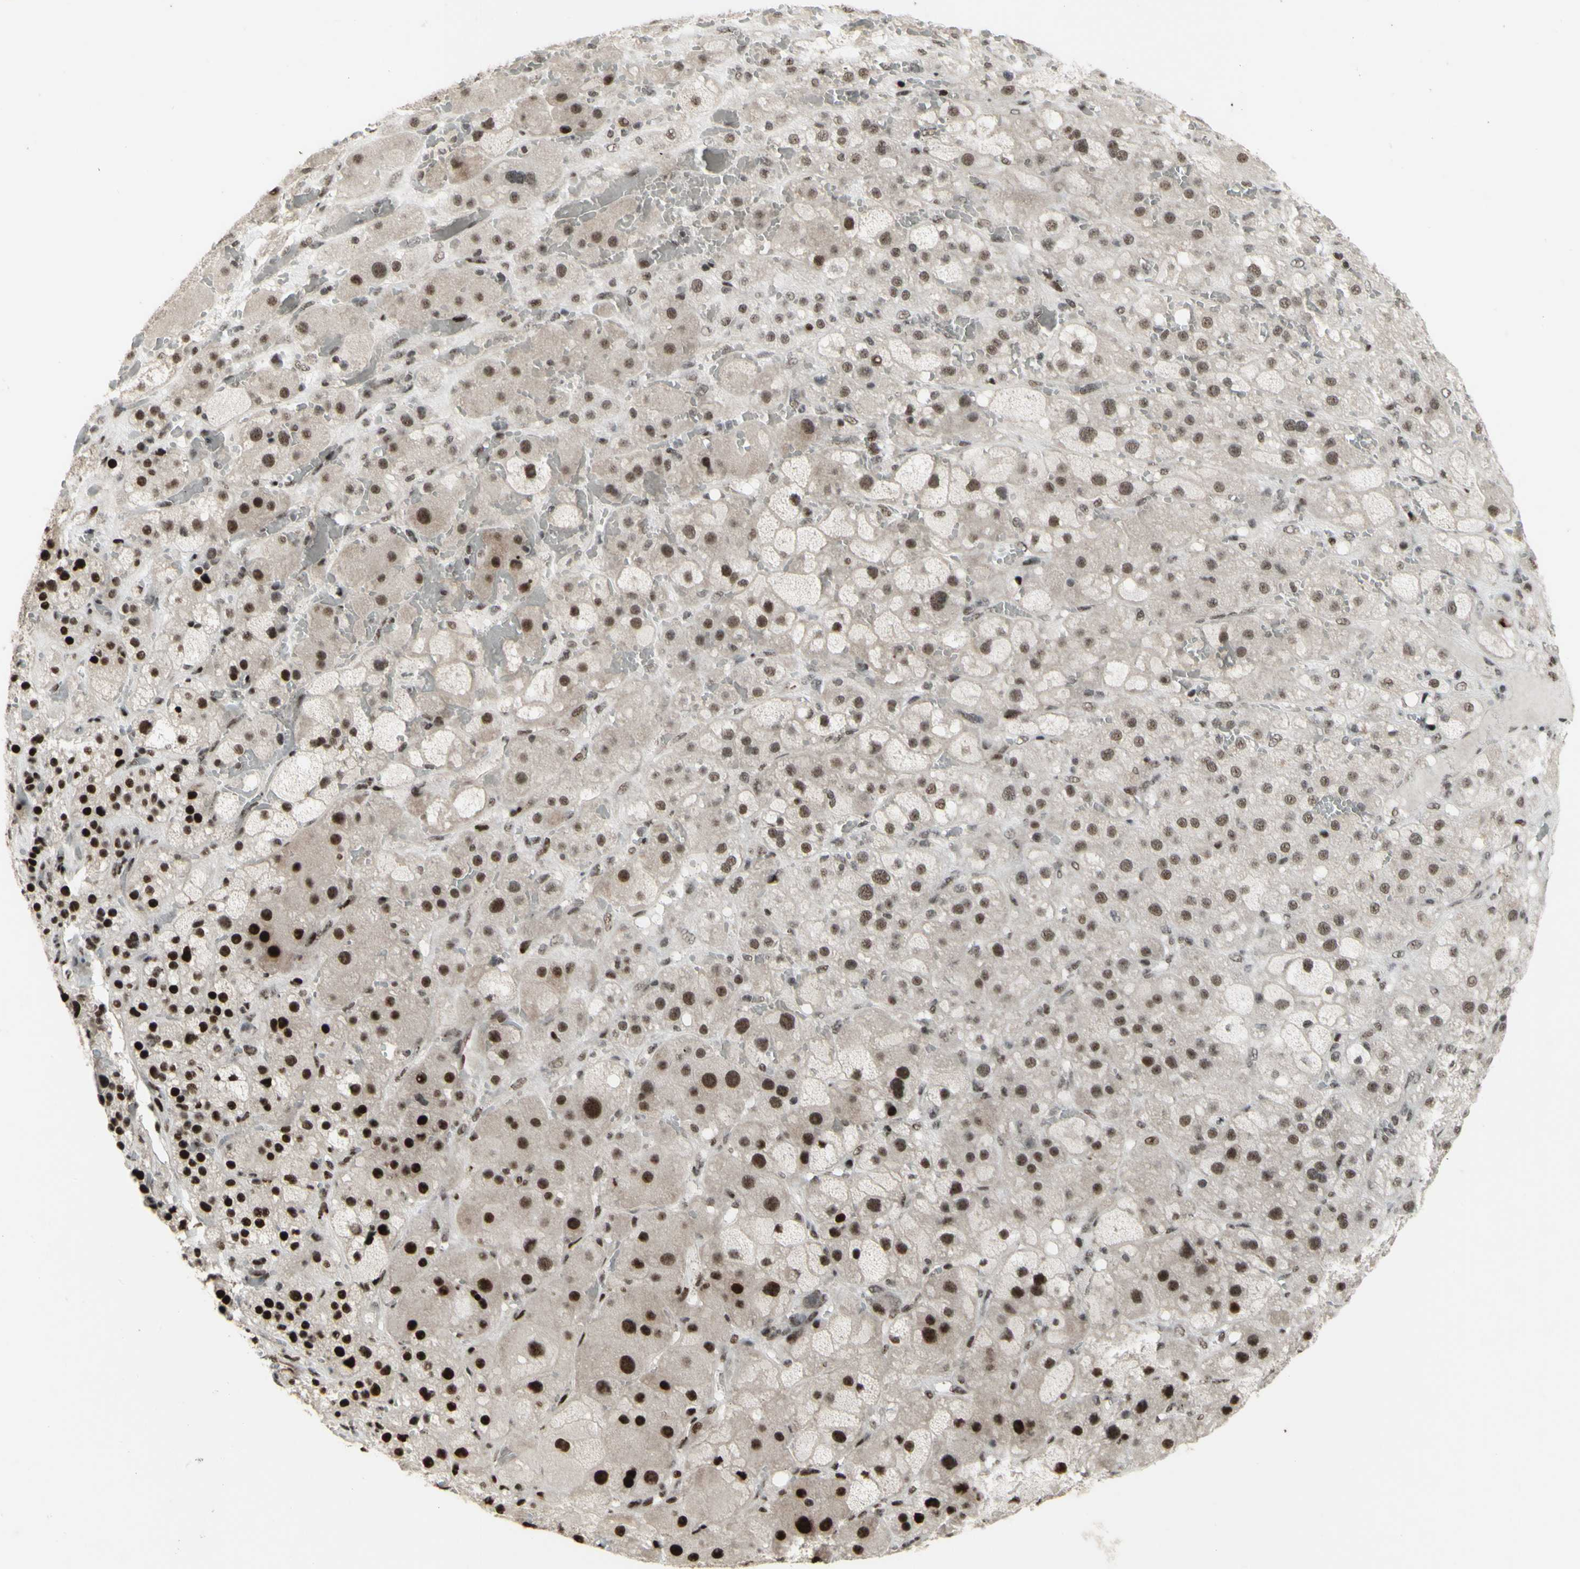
{"staining": {"intensity": "strong", "quantity": "25%-75%", "location": "nuclear"}, "tissue": "adrenal gland", "cell_type": "Glandular cells", "image_type": "normal", "snomed": [{"axis": "morphology", "description": "Normal tissue, NOS"}, {"axis": "topography", "description": "Adrenal gland"}], "caption": "A micrograph of human adrenal gland stained for a protein displays strong nuclear brown staining in glandular cells.", "gene": "SUPT6H", "patient": {"sex": "female", "age": 47}}